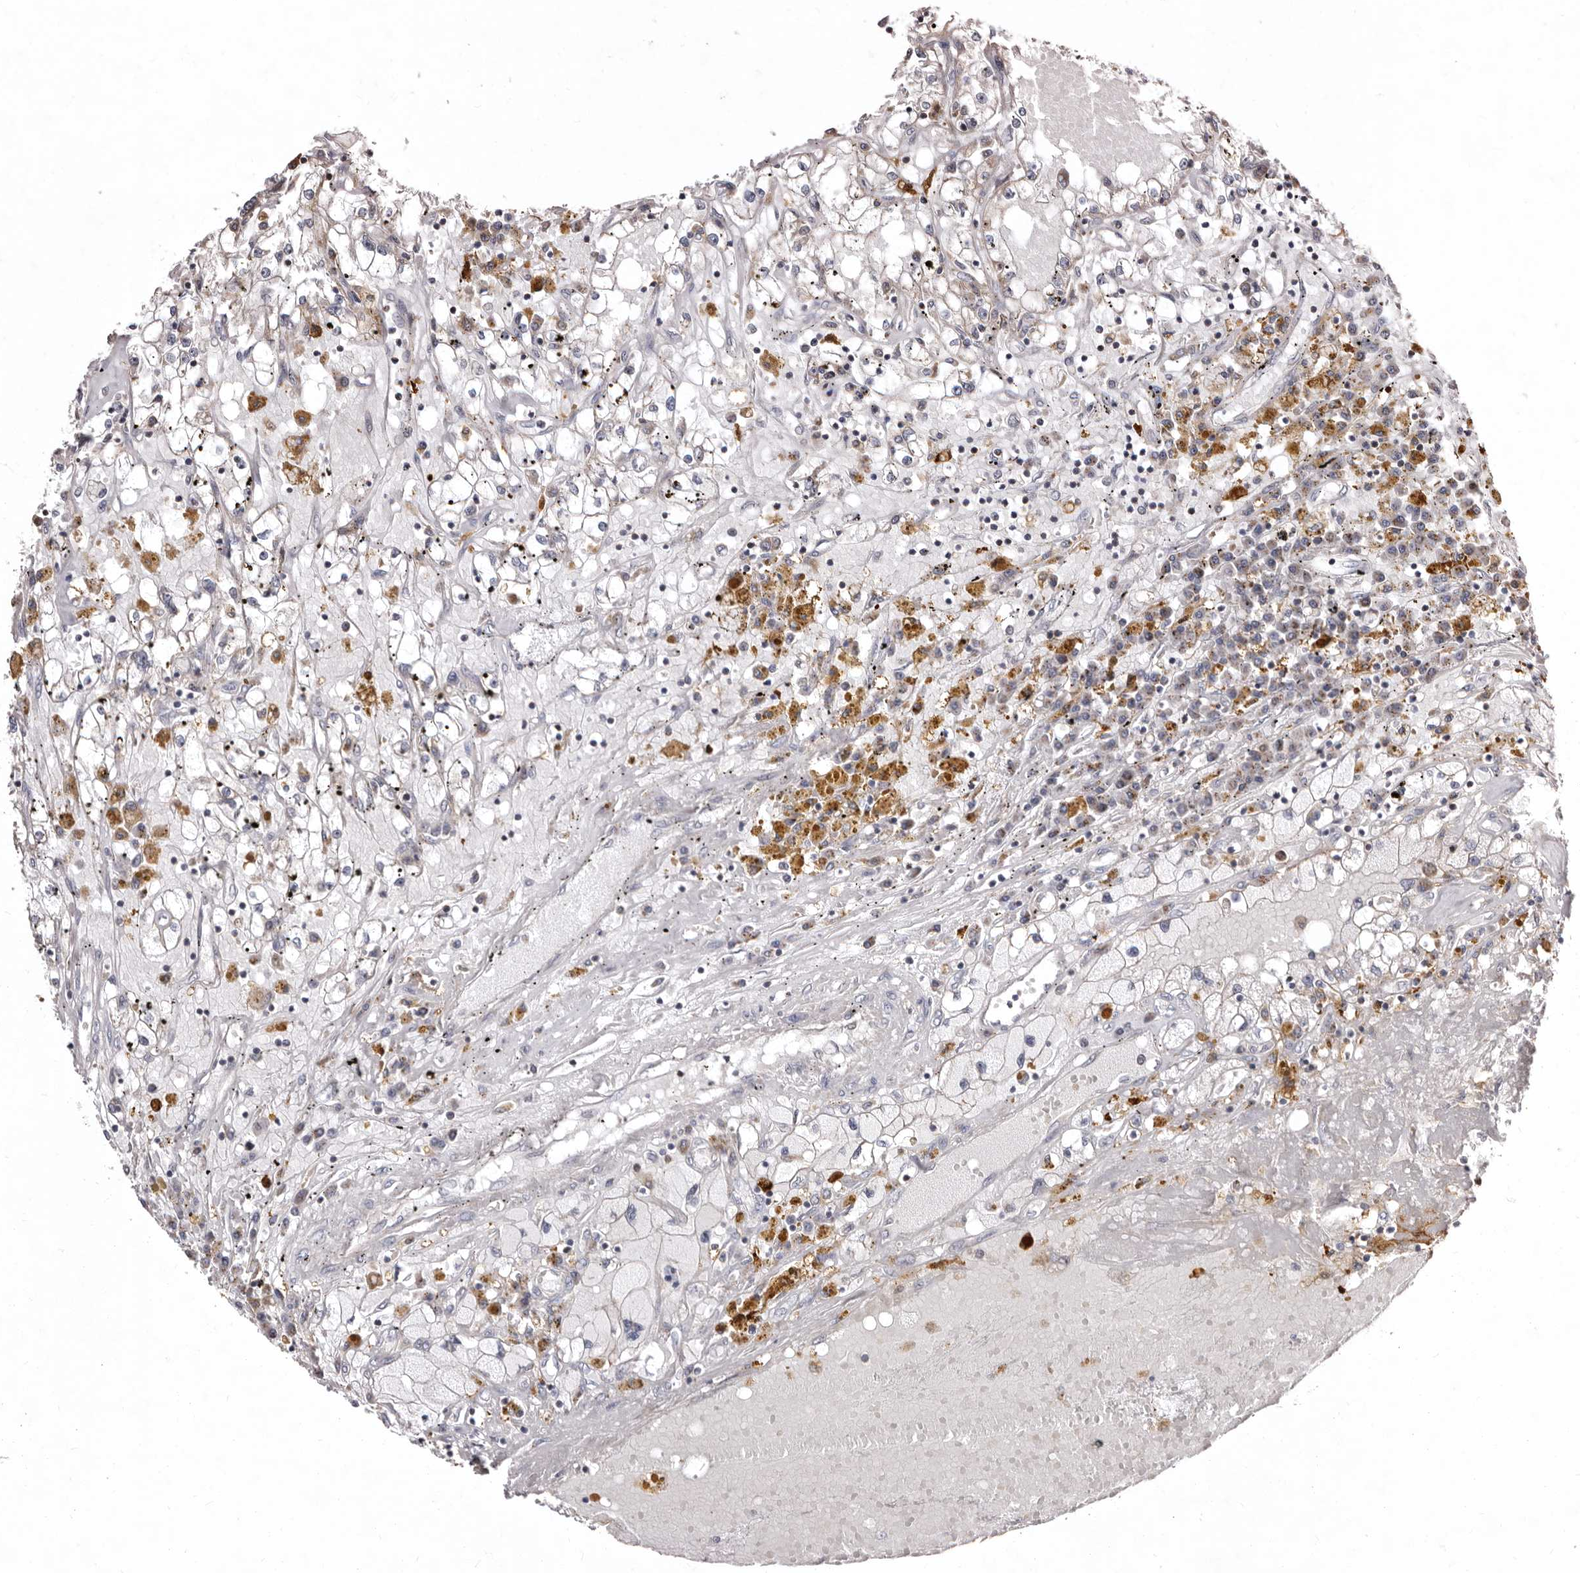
{"staining": {"intensity": "negative", "quantity": "none", "location": "none"}, "tissue": "renal cancer", "cell_type": "Tumor cells", "image_type": "cancer", "snomed": [{"axis": "morphology", "description": "Adenocarcinoma, NOS"}, {"axis": "topography", "description": "Kidney"}], "caption": "This is an IHC photomicrograph of human adenocarcinoma (renal). There is no staining in tumor cells.", "gene": "SMC4", "patient": {"sex": "male", "age": 56}}